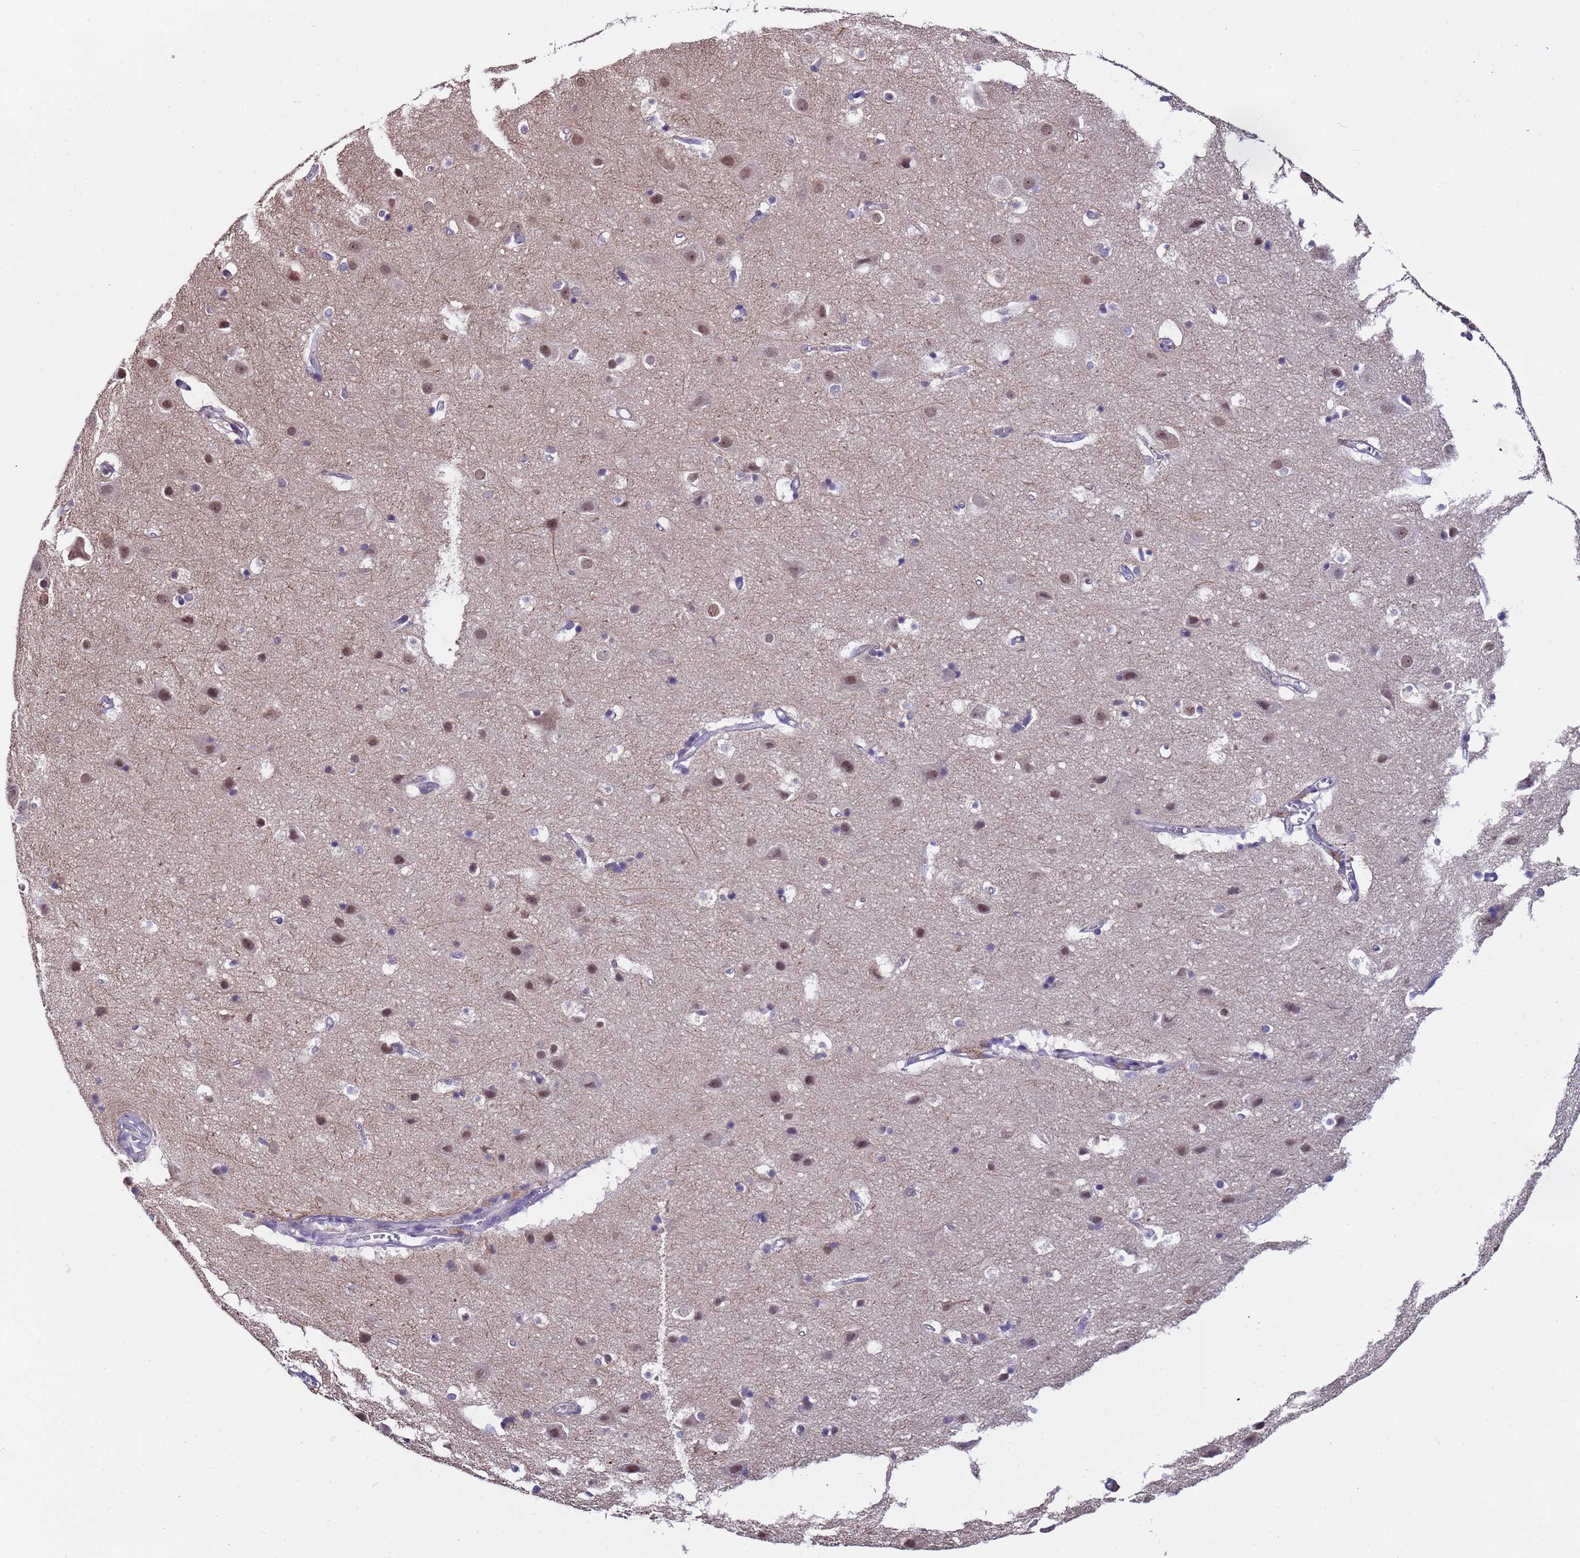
{"staining": {"intensity": "negative", "quantity": "none", "location": "none"}, "tissue": "cerebral cortex", "cell_type": "Endothelial cells", "image_type": "normal", "snomed": [{"axis": "morphology", "description": "Normal tissue, NOS"}, {"axis": "topography", "description": "Cerebral cortex"}], "caption": "IHC micrograph of benign human cerebral cortex stained for a protein (brown), which demonstrates no staining in endothelial cells. (DAB (3,3'-diaminobenzidine) immunohistochemistry (IHC) visualized using brightfield microscopy, high magnification).", "gene": "ZNF248", "patient": {"sex": "male", "age": 54}}